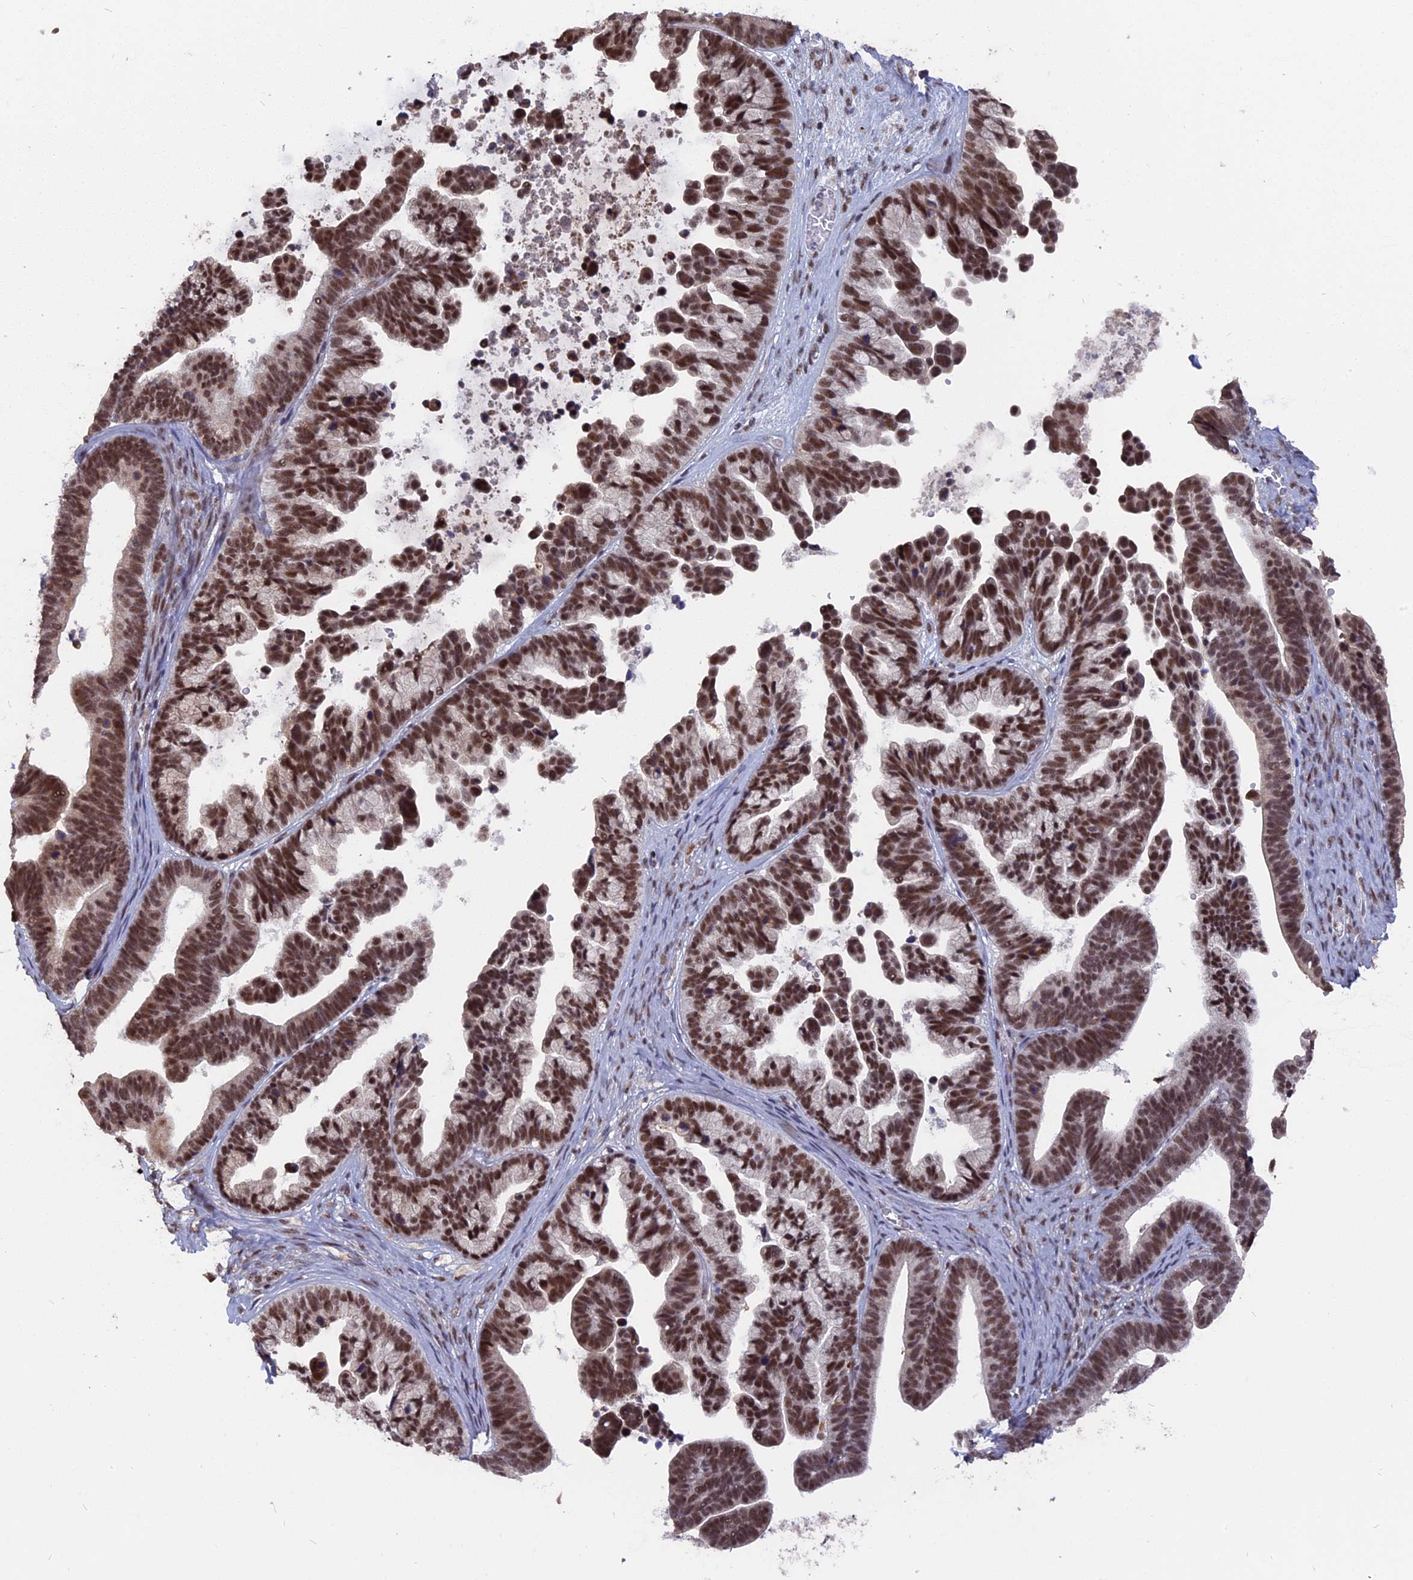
{"staining": {"intensity": "moderate", "quantity": ">75%", "location": "nuclear"}, "tissue": "ovarian cancer", "cell_type": "Tumor cells", "image_type": "cancer", "snomed": [{"axis": "morphology", "description": "Cystadenocarcinoma, serous, NOS"}, {"axis": "topography", "description": "Ovary"}], "caption": "A brown stain shows moderate nuclear positivity of a protein in human serous cystadenocarcinoma (ovarian) tumor cells.", "gene": "SF3A2", "patient": {"sex": "female", "age": 56}}